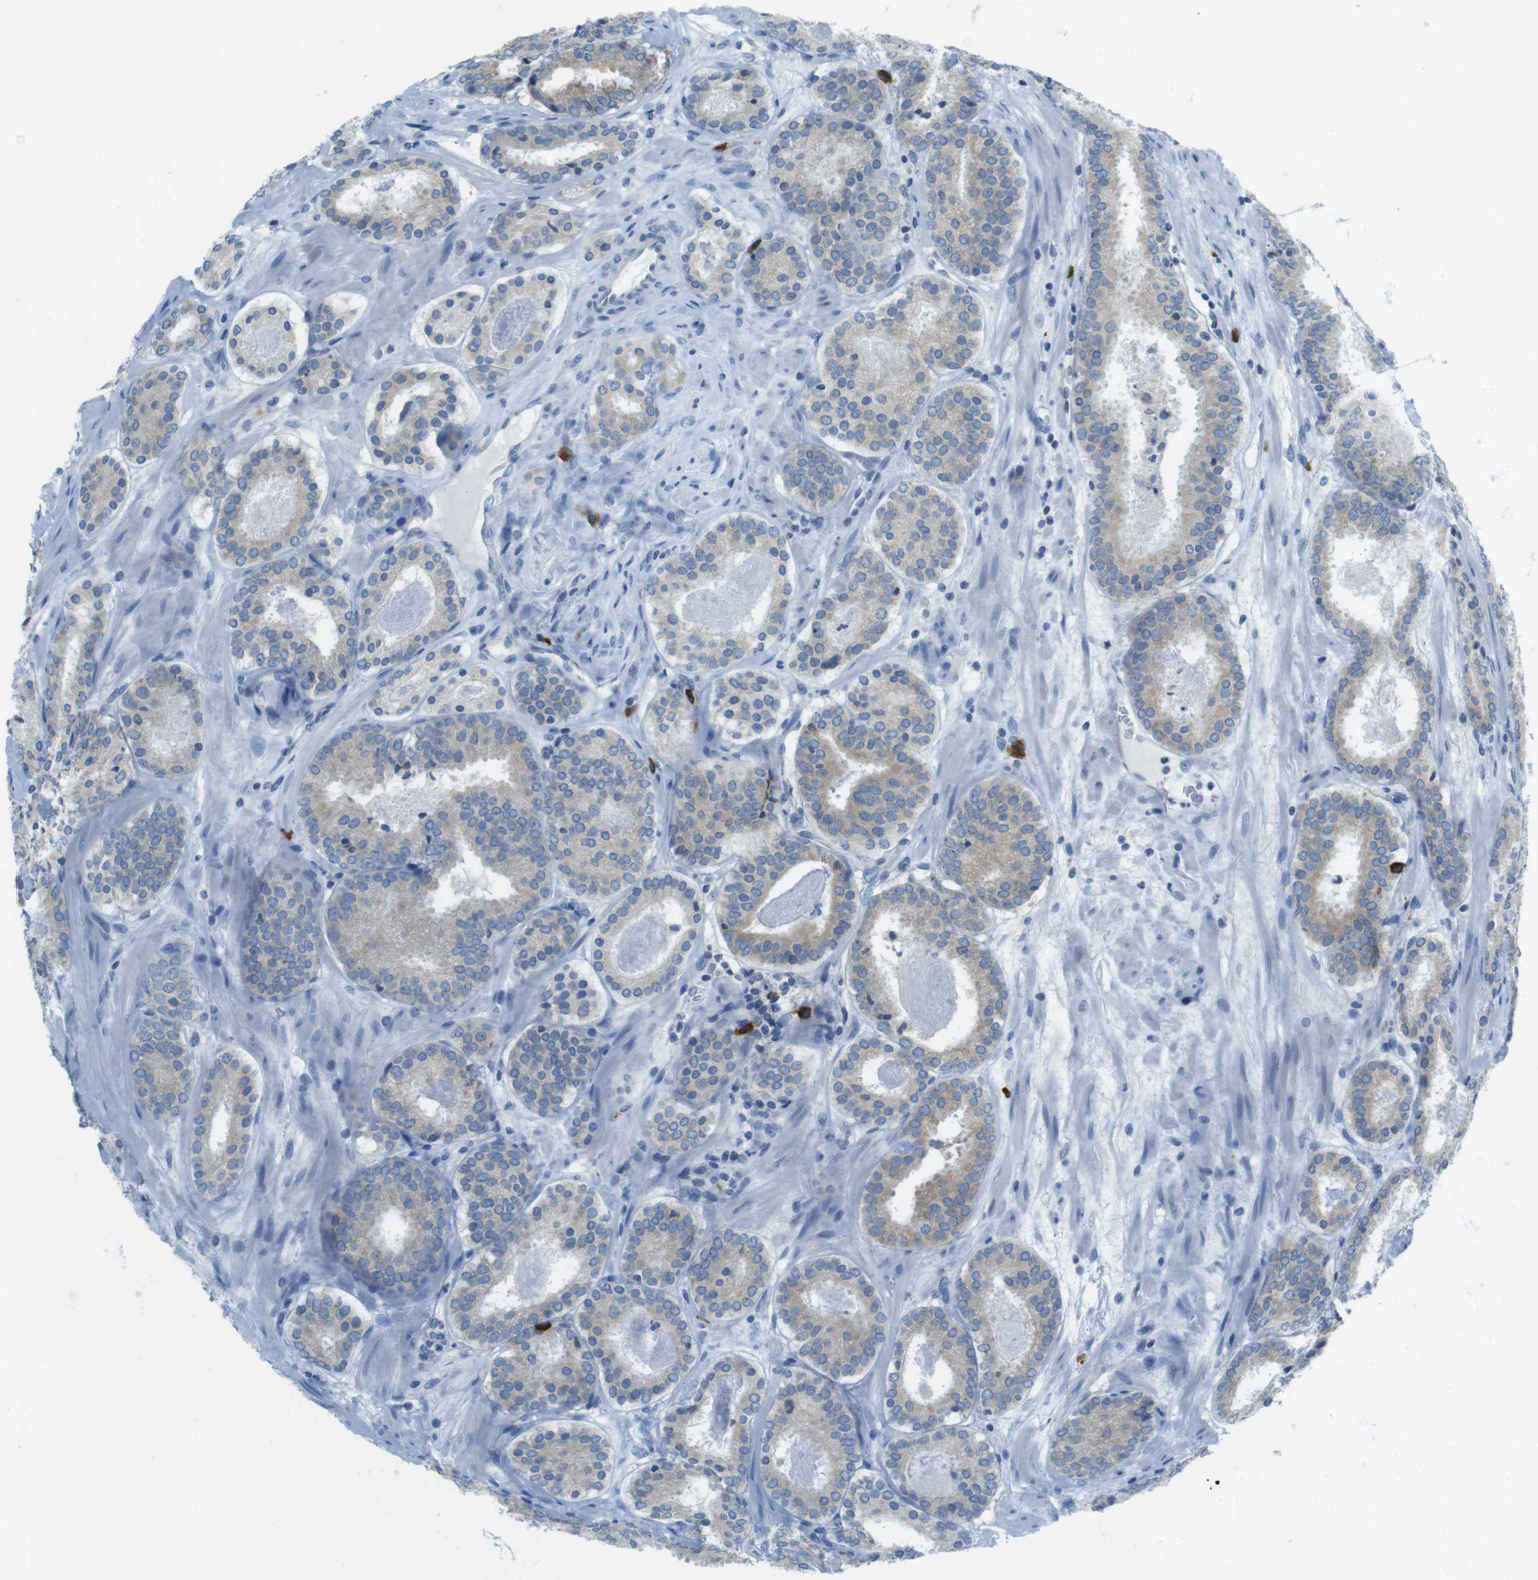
{"staining": {"intensity": "weak", "quantity": ">75%", "location": "cytoplasmic/membranous"}, "tissue": "prostate cancer", "cell_type": "Tumor cells", "image_type": "cancer", "snomed": [{"axis": "morphology", "description": "Adenocarcinoma, Low grade"}, {"axis": "topography", "description": "Prostate"}], "caption": "Immunohistochemical staining of prostate low-grade adenocarcinoma displays low levels of weak cytoplasmic/membranous positivity in approximately >75% of tumor cells. The protein is shown in brown color, while the nuclei are stained blue.", "gene": "CLPTM1L", "patient": {"sex": "male", "age": 69}}